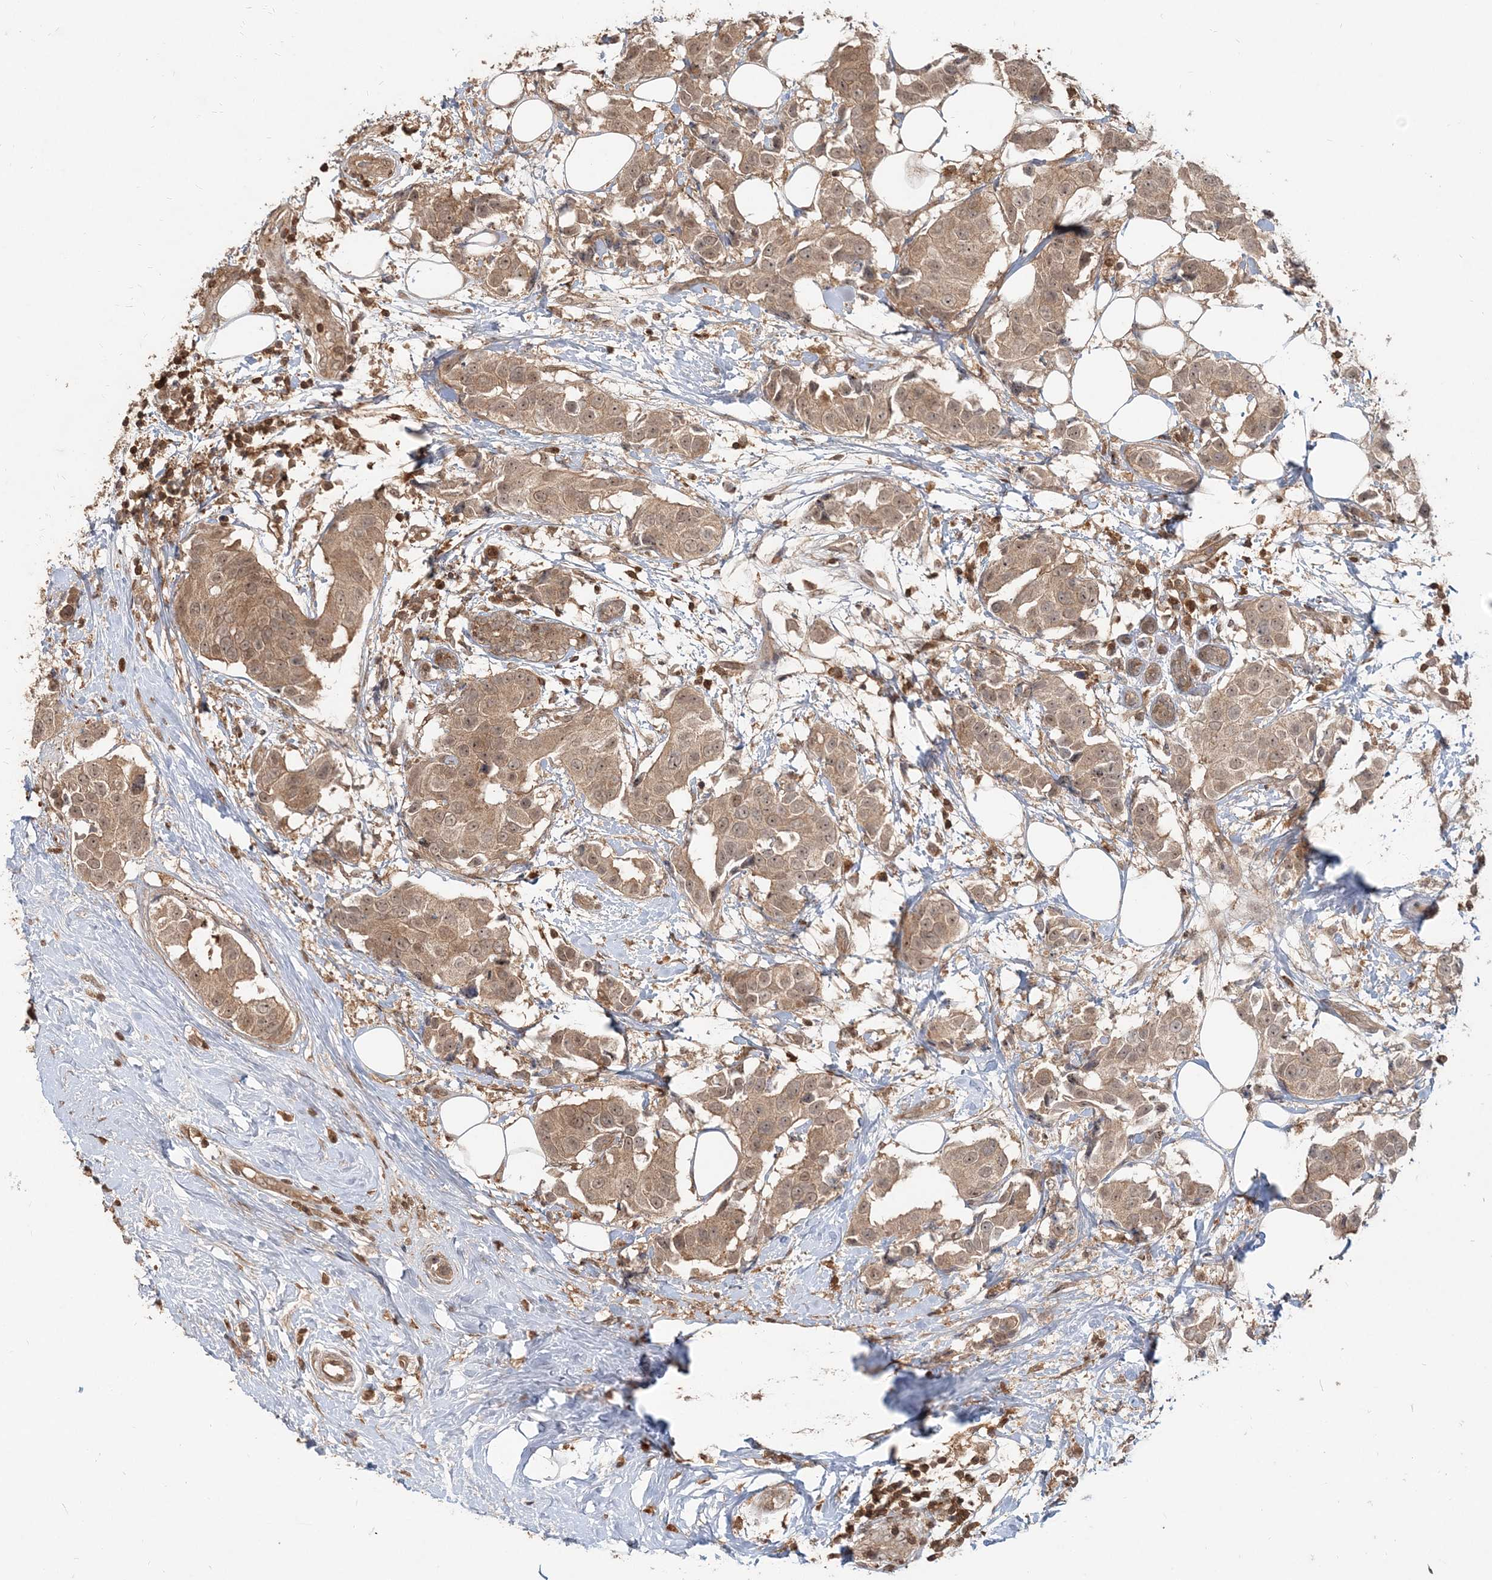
{"staining": {"intensity": "moderate", "quantity": ">75%", "location": "cytoplasmic/membranous"}, "tissue": "breast cancer", "cell_type": "Tumor cells", "image_type": "cancer", "snomed": [{"axis": "morphology", "description": "Normal tissue, NOS"}, {"axis": "morphology", "description": "Duct carcinoma"}, {"axis": "topography", "description": "Breast"}], "caption": "Infiltrating ductal carcinoma (breast) stained with a protein marker demonstrates moderate staining in tumor cells.", "gene": "CAB39", "patient": {"sex": "female", "age": 39}}